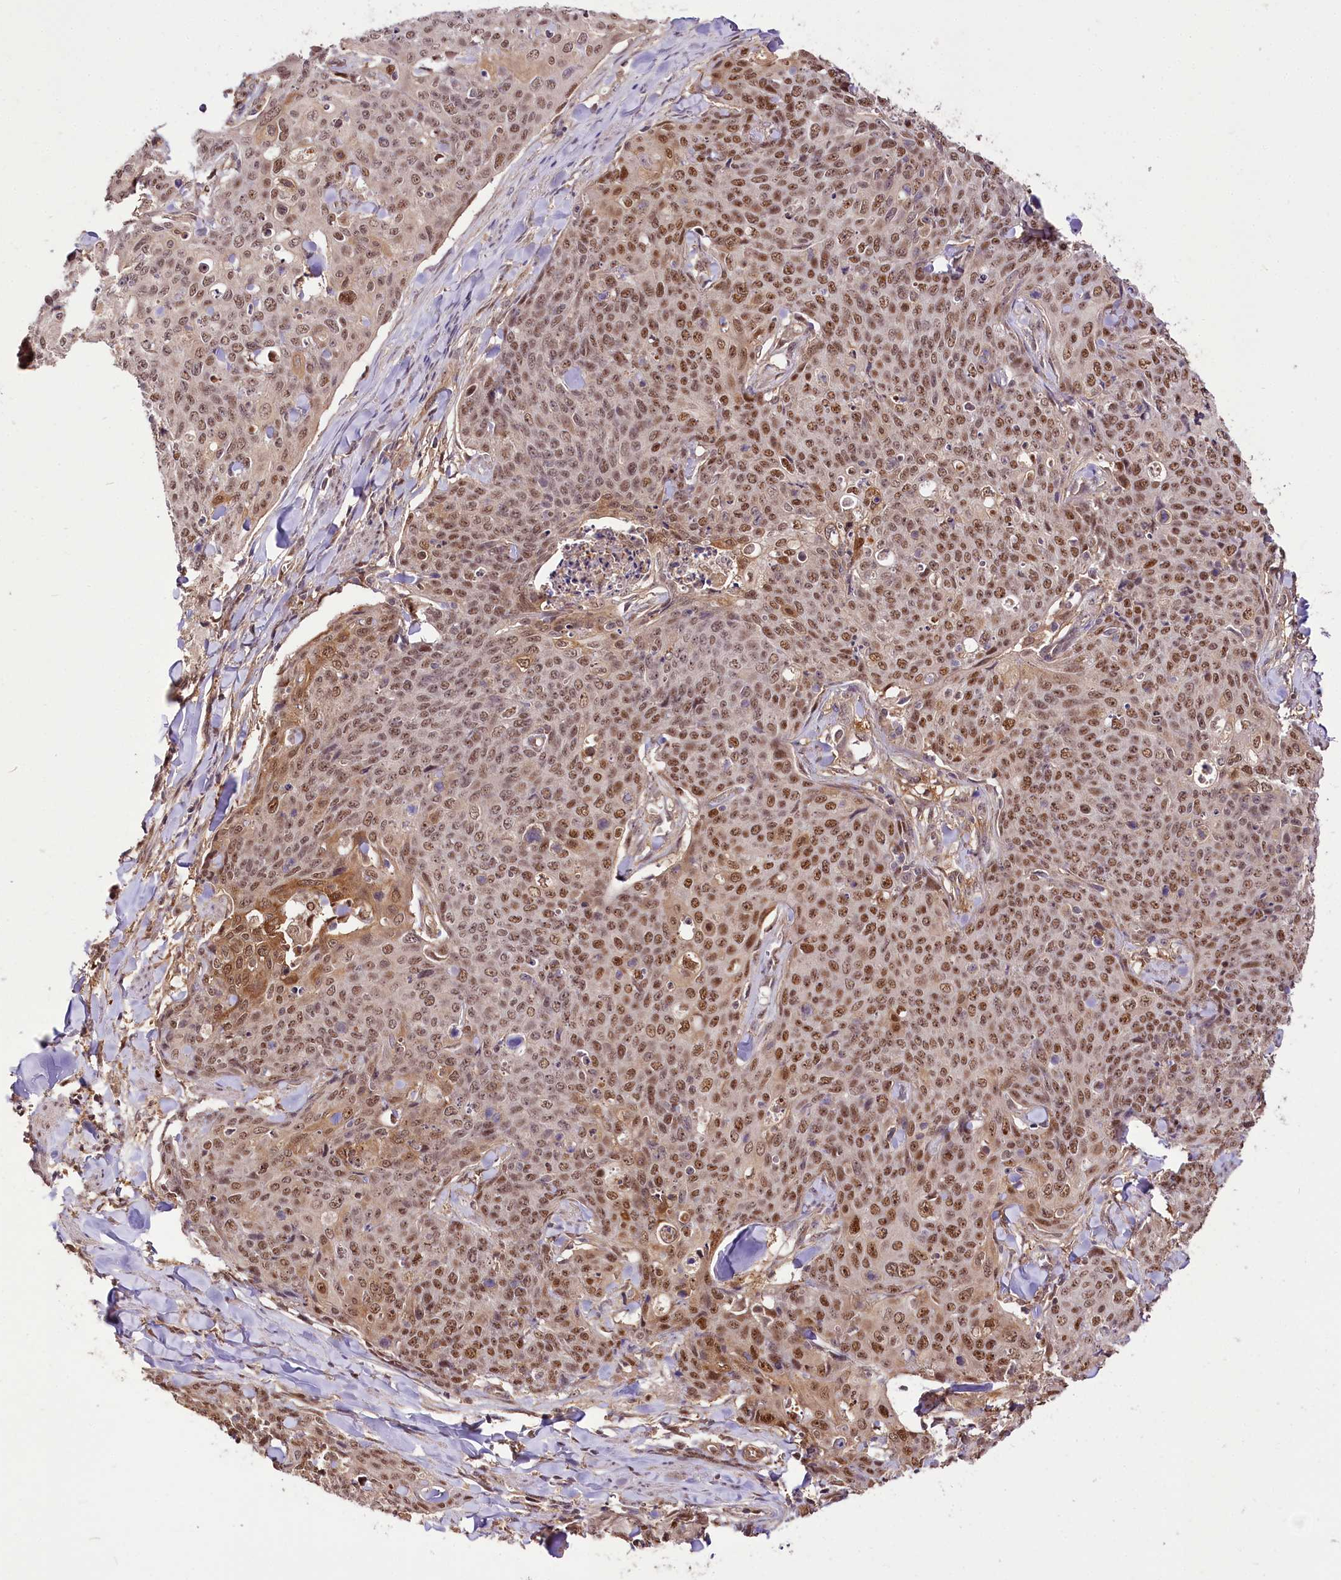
{"staining": {"intensity": "moderate", "quantity": ">75%", "location": "nuclear"}, "tissue": "skin cancer", "cell_type": "Tumor cells", "image_type": "cancer", "snomed": [{"axis": "morphology", "description": "Squamous cell carcinoma, NOS"}, {"axis": "topography", "description": "Skin"}, {"axis": "topography", "description": "Vulva"}], "caption": "Immunohistochemical staining of human squamous cell carcinoma (skin) demonstrates medium levels of moderate nuclear staining in approximately >75% of tumor cells.", "gene": "GNL3L", "patient": {"sex": "female", "age": 85}}